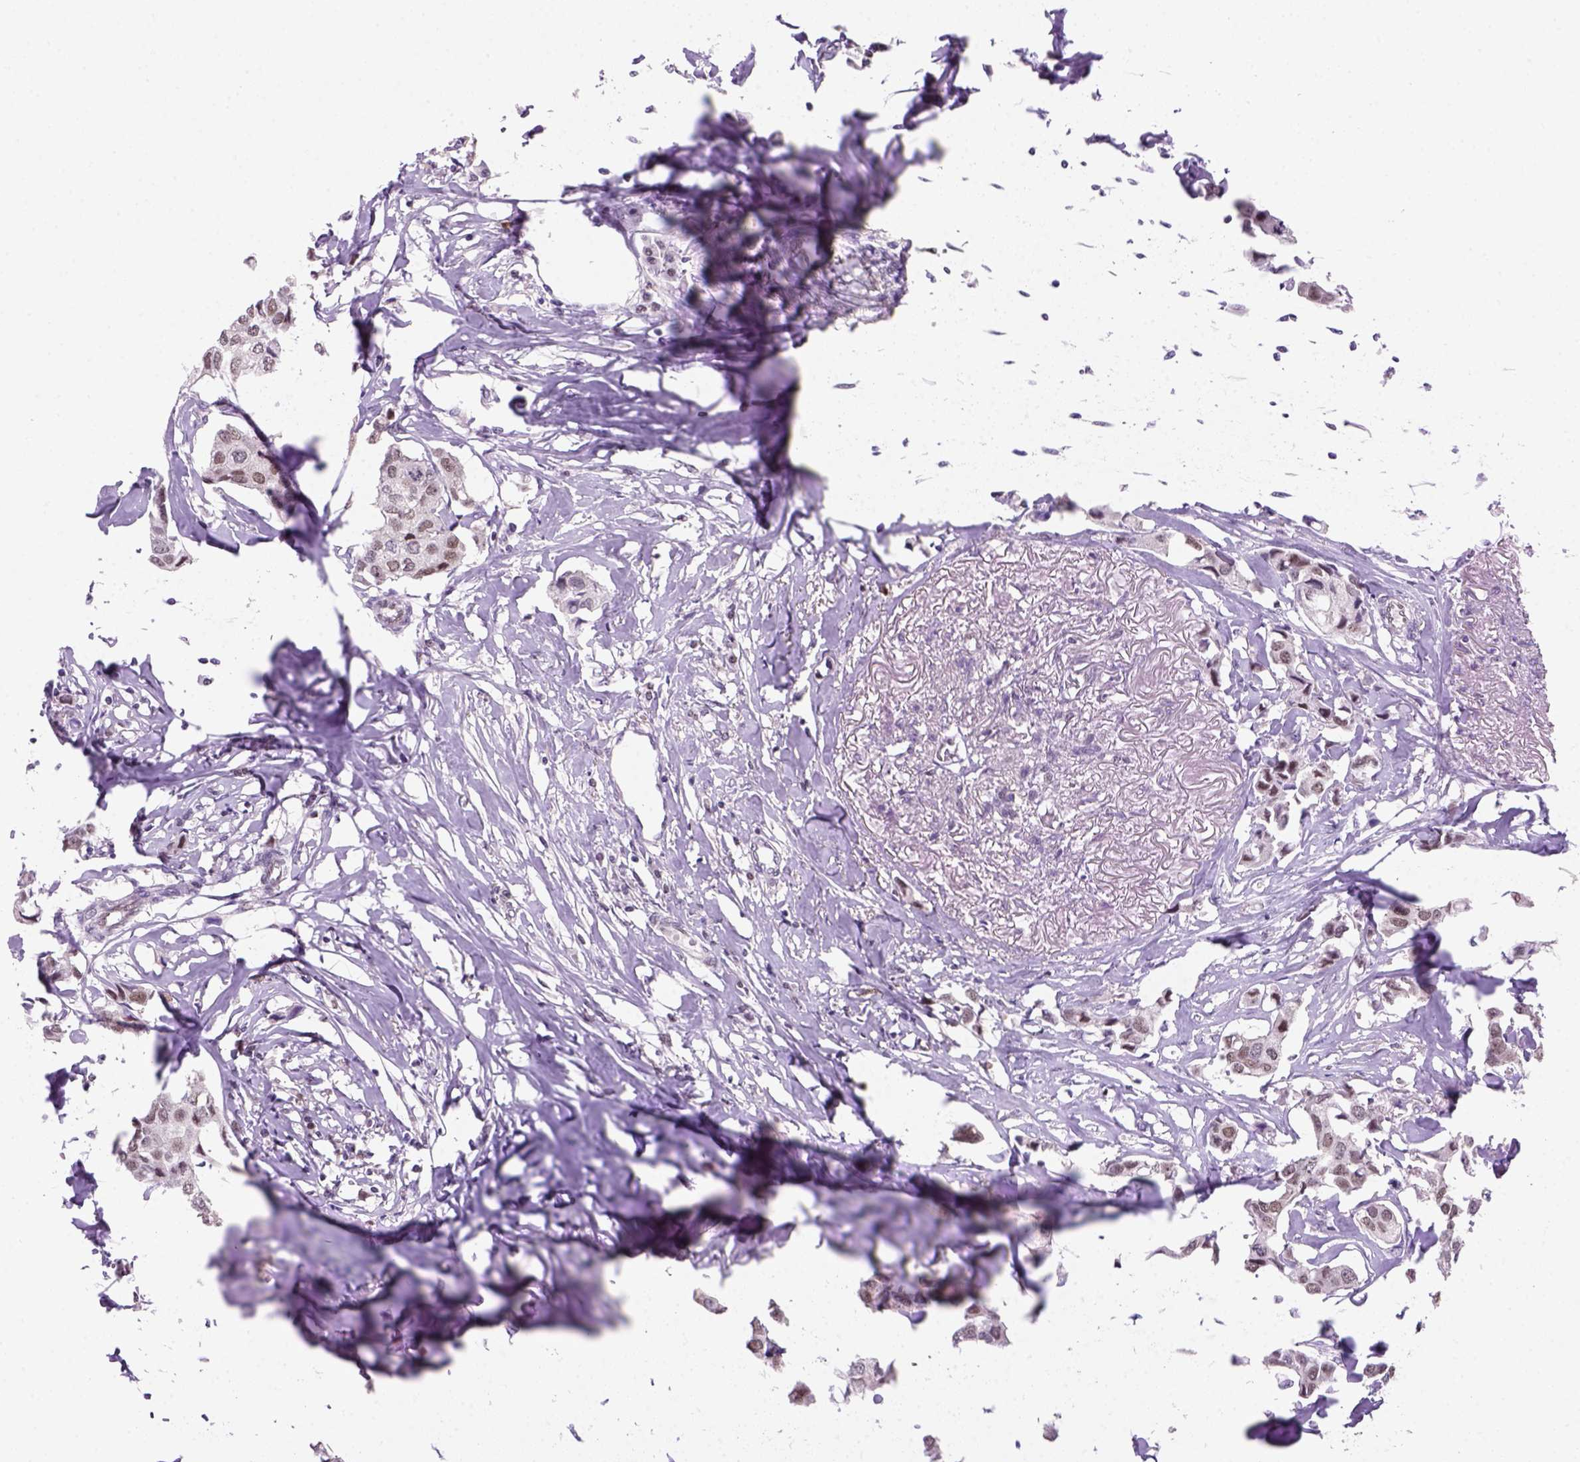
{"staining": {"intensity": "weak", "quantity": "25%-75%", "location": "nuclear"}, "tissue": "breast cancer", "cell_type": "Tumor cells", "image_type": "cancer", "snomed": [{"axis": "morphology", "description": "Duct carcinoma"}, {"axis": "topography", "description": "Breast"}], "caption": "An image showing weak nuclear staining in approximately 25%-75% of tumor cells in breast cancer, as visualized by brown immunohistochemical staining.", "gene": "MGMT", "patient": {"sex": "female", "age": 80}}